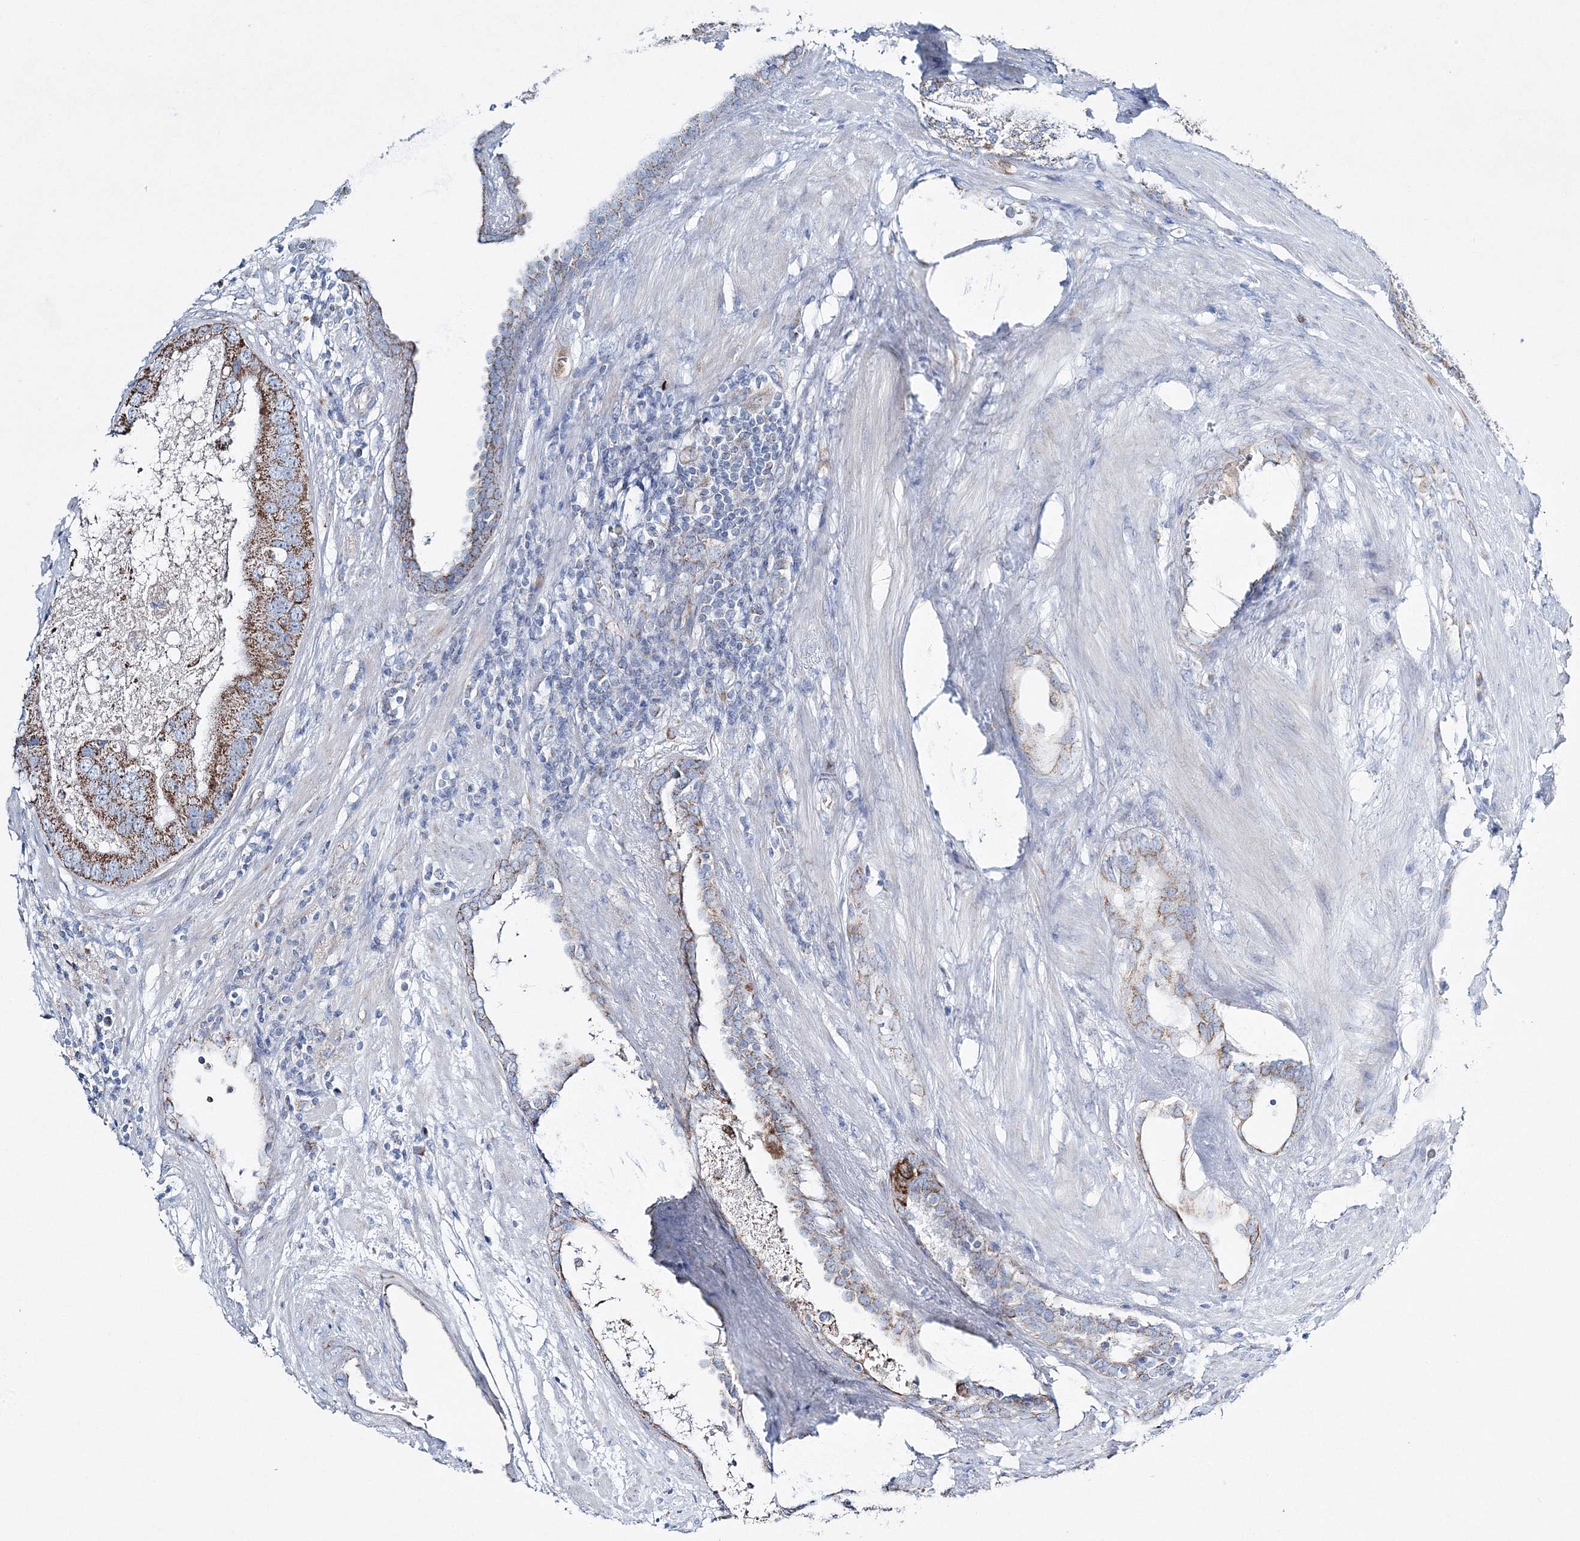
{"staining": {"intensity": "moderate", "quantity": ">75%", "location": "cytoplasmic/membranous"}, "tissue": "prostate cancer", "cell_type": "Tumor cells", "image_type": "cancer", "snomed": [{"axis": "morphology", "description": "Adenocarcinoma, High grade"}, {"axis": "topography", "description": "Prostate"}], "caption": "Tumor cells reveal medium levels of moderate cytoplasmic/membranous expression in approximately >75% of cells in human prostate cancer (high-grade adenocarcinoma).", "gene": "HIBCH", "patient": {"sex": "male", "age": 70}}